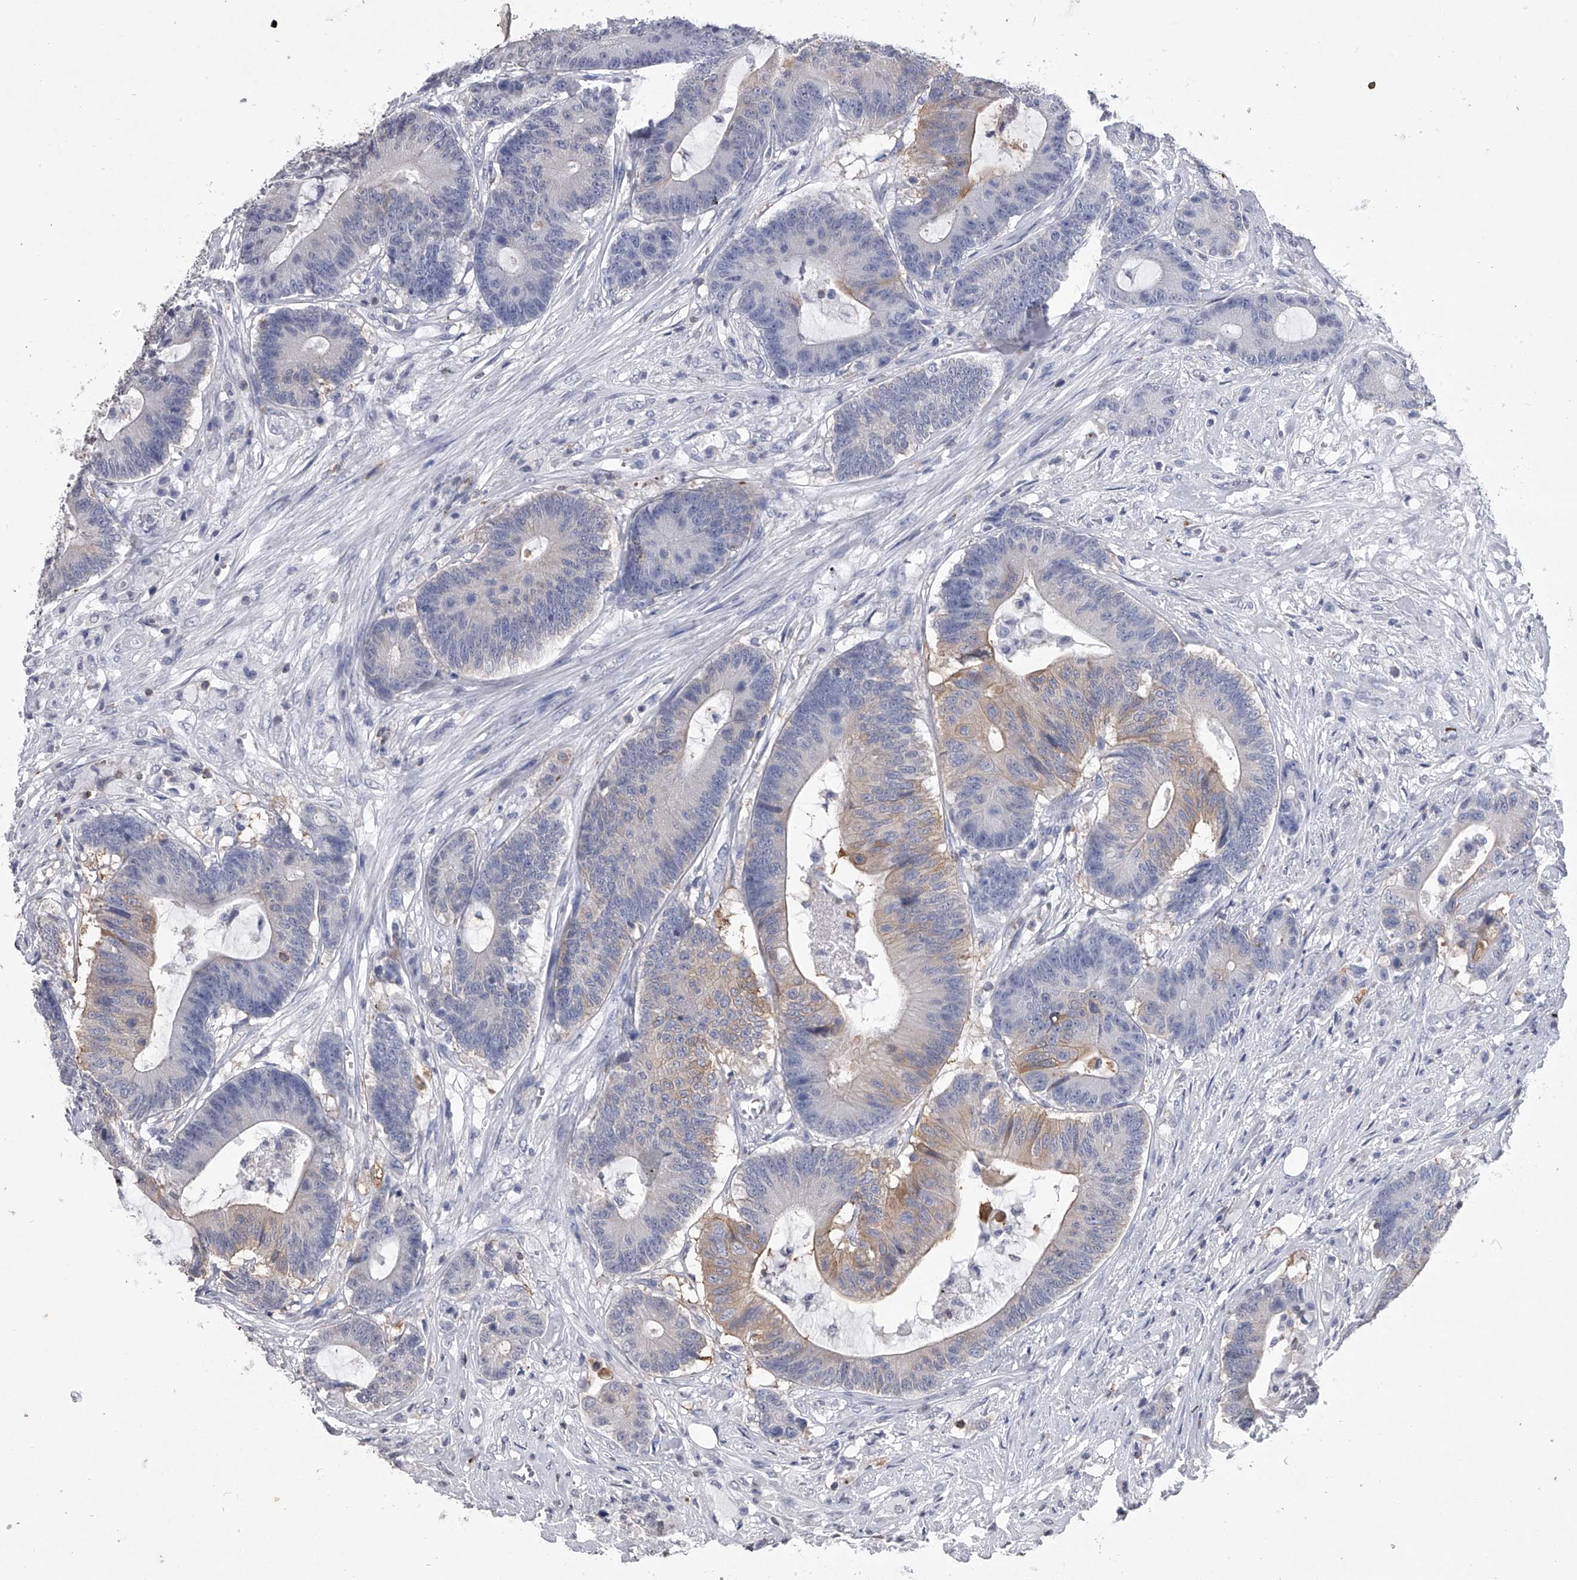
{"staining": {"intensity": "weak", "quantity": "<25%", "location": "cytoplasmic/membranous"}, "tissue": "colorectal cancer", "cell_type": "Tumor cells", "image_type": "cancer", "snomed": [{"axis": "morphology", "description": "Adenocarcinoma, NOS"}, {"axis": "topography", "description": "Colon"}], "caption": "There is no significant expression in tumor cells of colorectal cancer (adenocarcinoma).", "gene": "TASP1", "patient": {"sex": "female", "age": 84}}